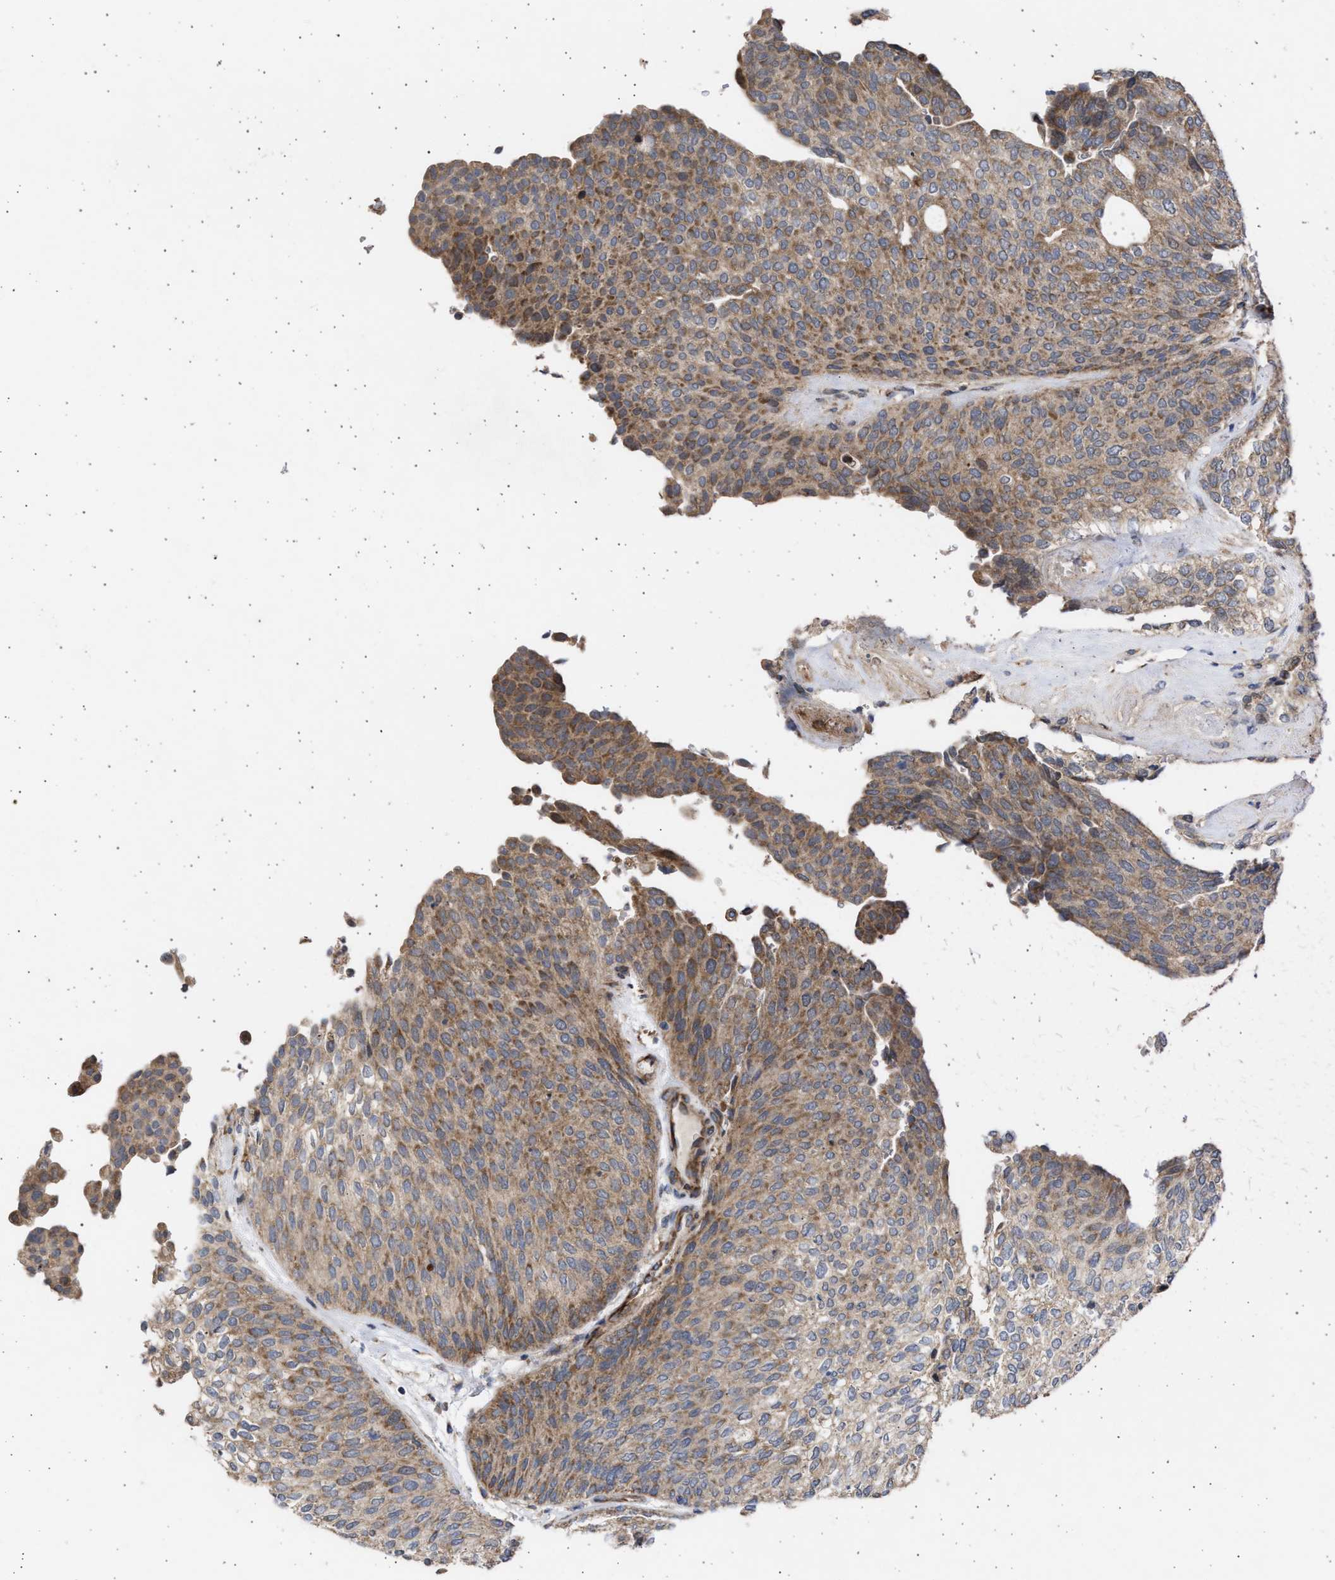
{"staining": {"intensity": "moderate", "quantity": ">75%", "location": "cytoplasmic/membranous"}, "tissue": "urothelial cancer", "cell_type": "Tumor cells", "image_type": "cancer", "snomed": [{"axis": "morphology", "description": "Urothelial carcinoma, Low grade"}, {"axis": "topography", "description": "Urinary bladder"}], "caption": "This micrograph reveals urothelial cancer stained with immunohistochemistry (IHC) to label a protein in brown. The cytoplasmic/membranous of tumor cells show moderate positivity for the protein. Nuclei are counter-stained blue.", "gene": "TTC19", "patient": {"sex": "female", "age": 79}}